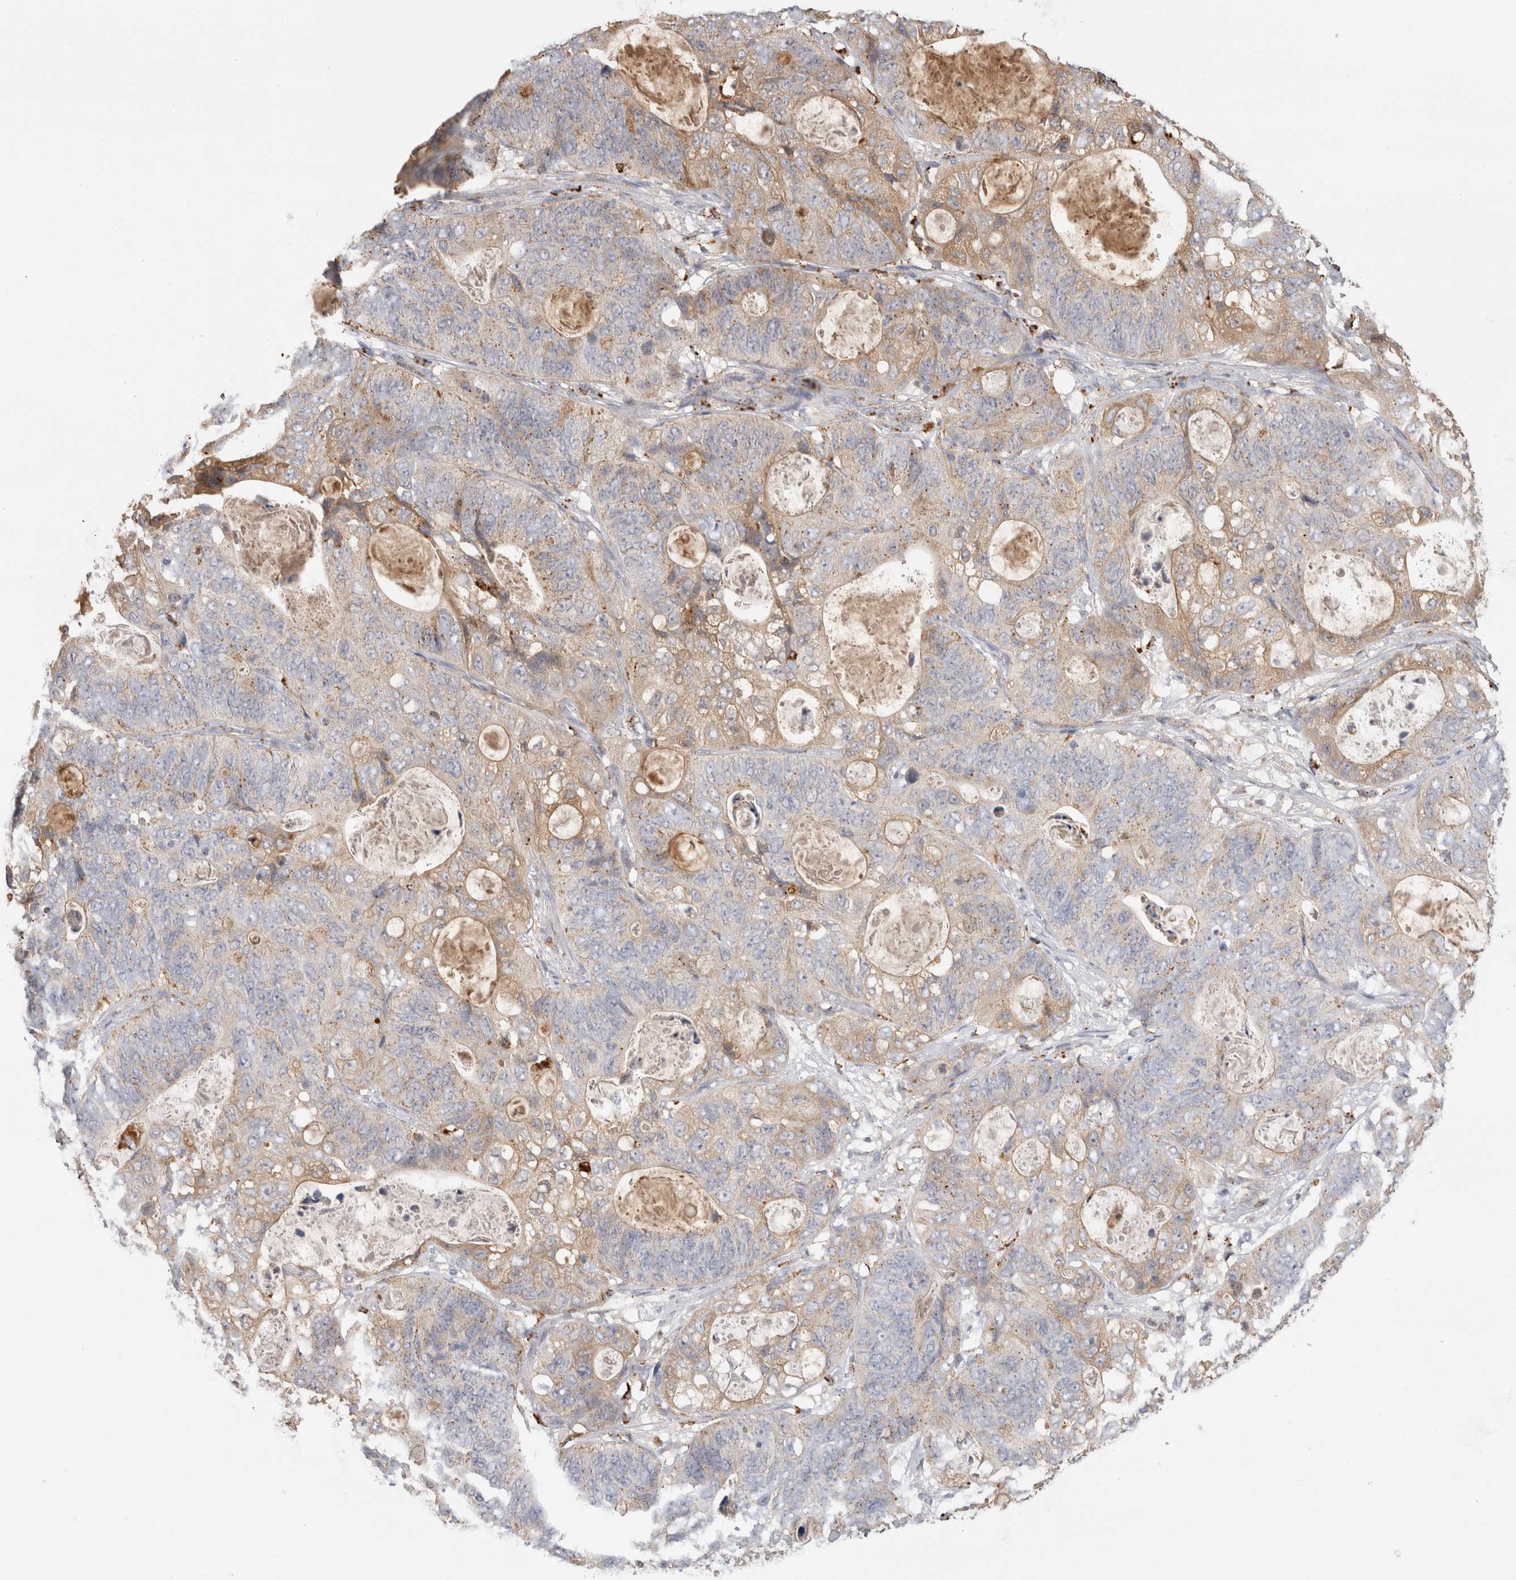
{"staining": {"intensity": "weak", "quantity": "25%-75%", "location": "cytoplasmic/membranous"}, "tissue": "stomach cancer", "cell_type": "Tumor cells", "image_type": "cancer", "snomed": [{"axis": "morphology", "description": "Normal tissue, NOS"}, {"axis": "morphology", "description": "Adenocarcinoma, NOS"}, {"axis": "topography", "description": "Stomach"}], "caption": "IHC histopathology image of neoplastic tissue: human stomach cancer (adenocarcinoma) stained using IHC reveals low levels of weak protein expression localized specifically in the cytoplasmic/membranous of tumor cells, appearing as a cytoplasmic/membranous brown color.", "gene": "GNS", "patient": {"sex": "female", "age": 89}}